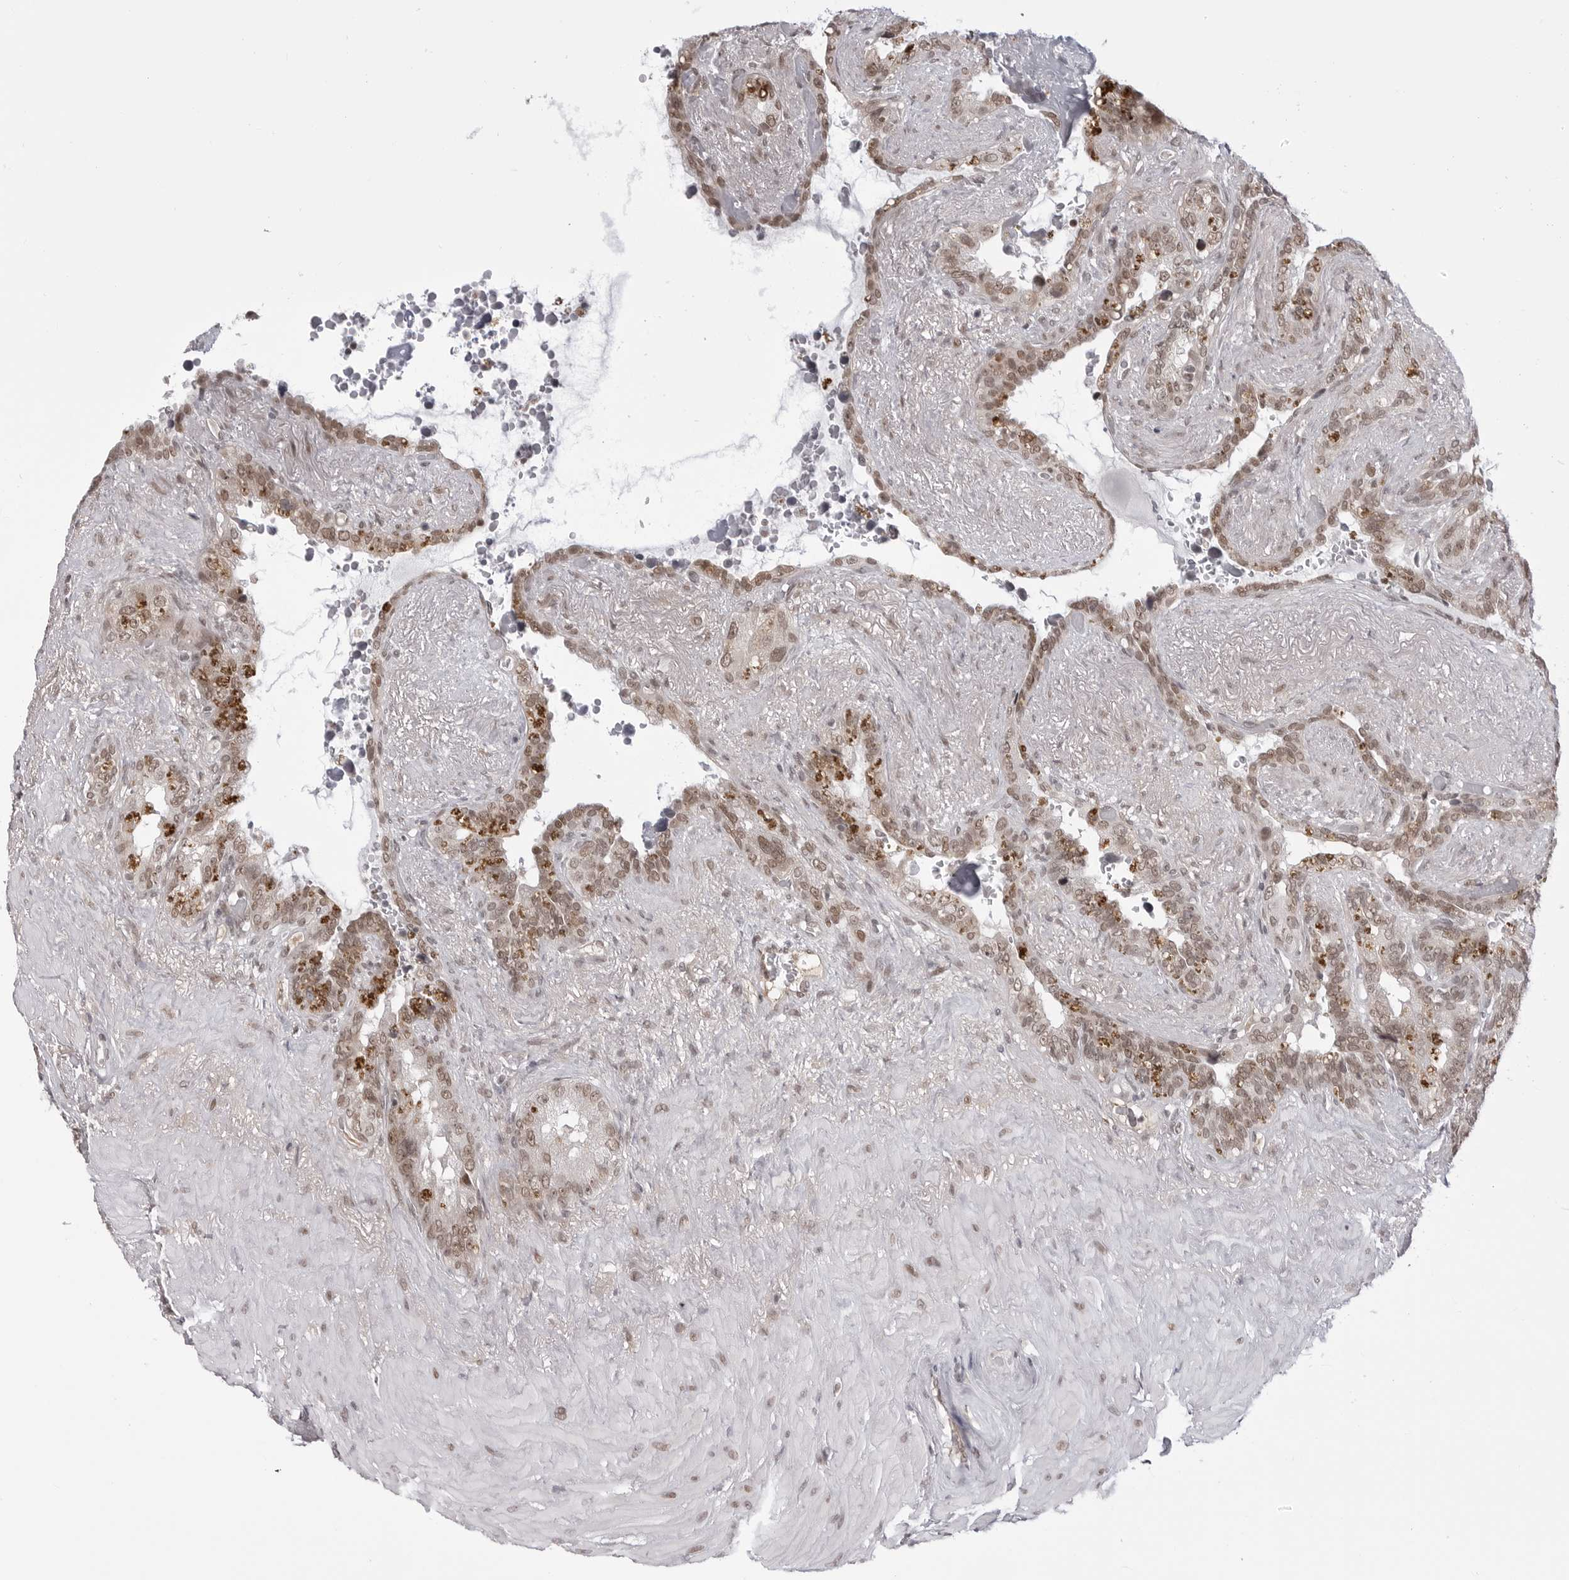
{"staining": {"intensity": "moderate", "quantity": "25%-75%", "location": "nuclear"}, "tissue": "seminal vesicle", "cell_type": "Glandular cells", "image_type": "normal", "snomed": [{"axis": "morphology", "description": "Normal tissue, NOS"}, {"axis": "topography", "description": "Seminal veicle"}], "caption": "Moderate nuclear staining is appreciated in about 25%-75% of glandular cells in benign seminal vesicle.", "gene": "PHF3", "patient": {"sex": "male", "age": 80}}